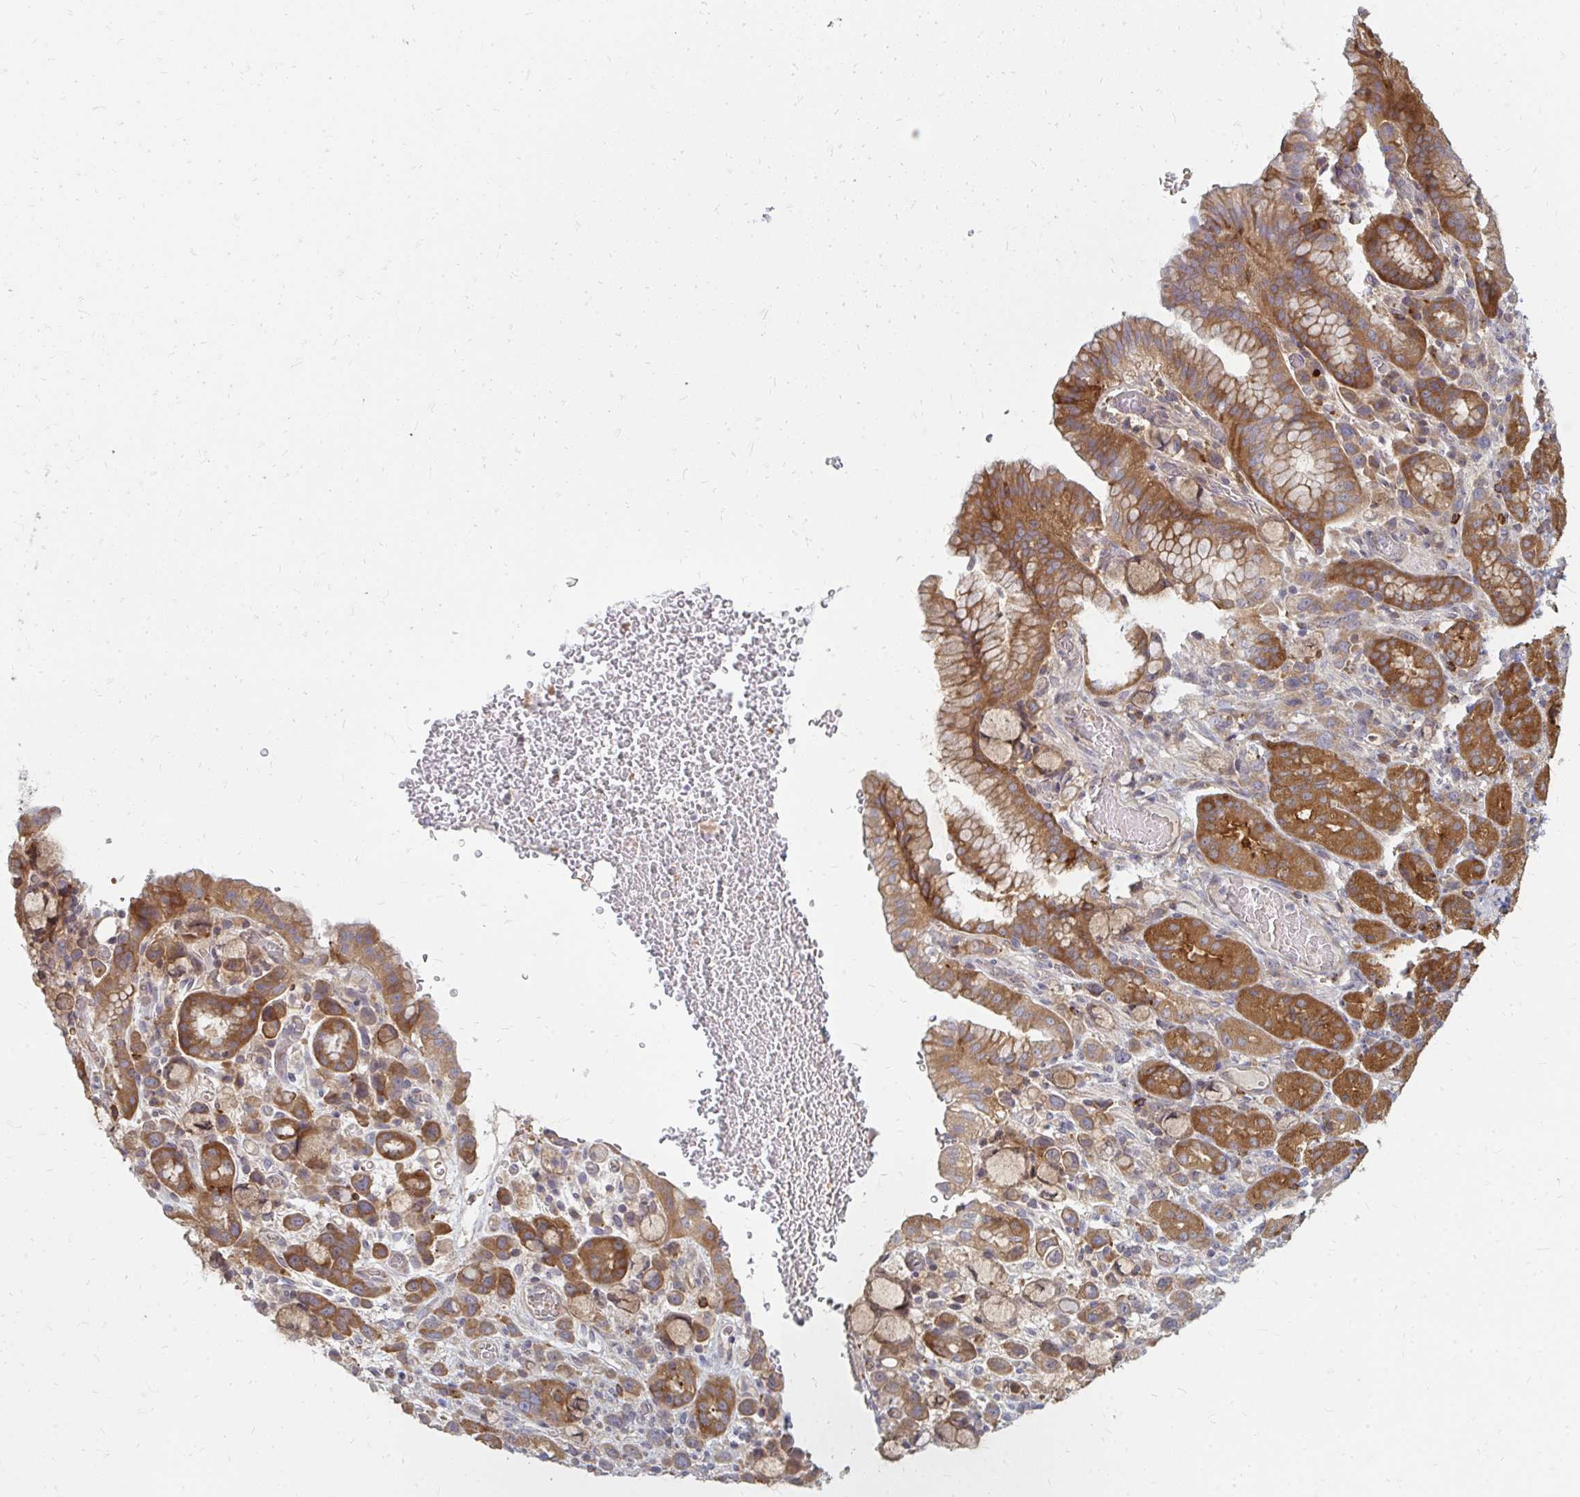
{"staining": {"intensity": "moderate", "quantity": "25%-75%", "location": "cytoplasmic/membranous"}, "tissue": "stomach cancer", "cell_type": "Tumor cells", "image_type": "cancer", "snomed": [{"axis": "morphology", "description": "Adenocarcinoma, NOS"}, {"axis": "topography", "description": "Stomach"}], "caption": "High-magnification brightfield microscopy of stomach cancer (adenocarcinoma) stained with DAB (3,3'-diaminobenzidine) (brown) and counterstained with hematoxylin (blue). tumor cells exhibit moderate cytoplasmic/membranous expression is appreciated in about25%-75% of cells. Immunohistochemistry (ihc) stains the protein of interest in brown and the nuclei are stained blue.", "gene": "ZNF285", "patient": {"sex": "female", "age": 65}}